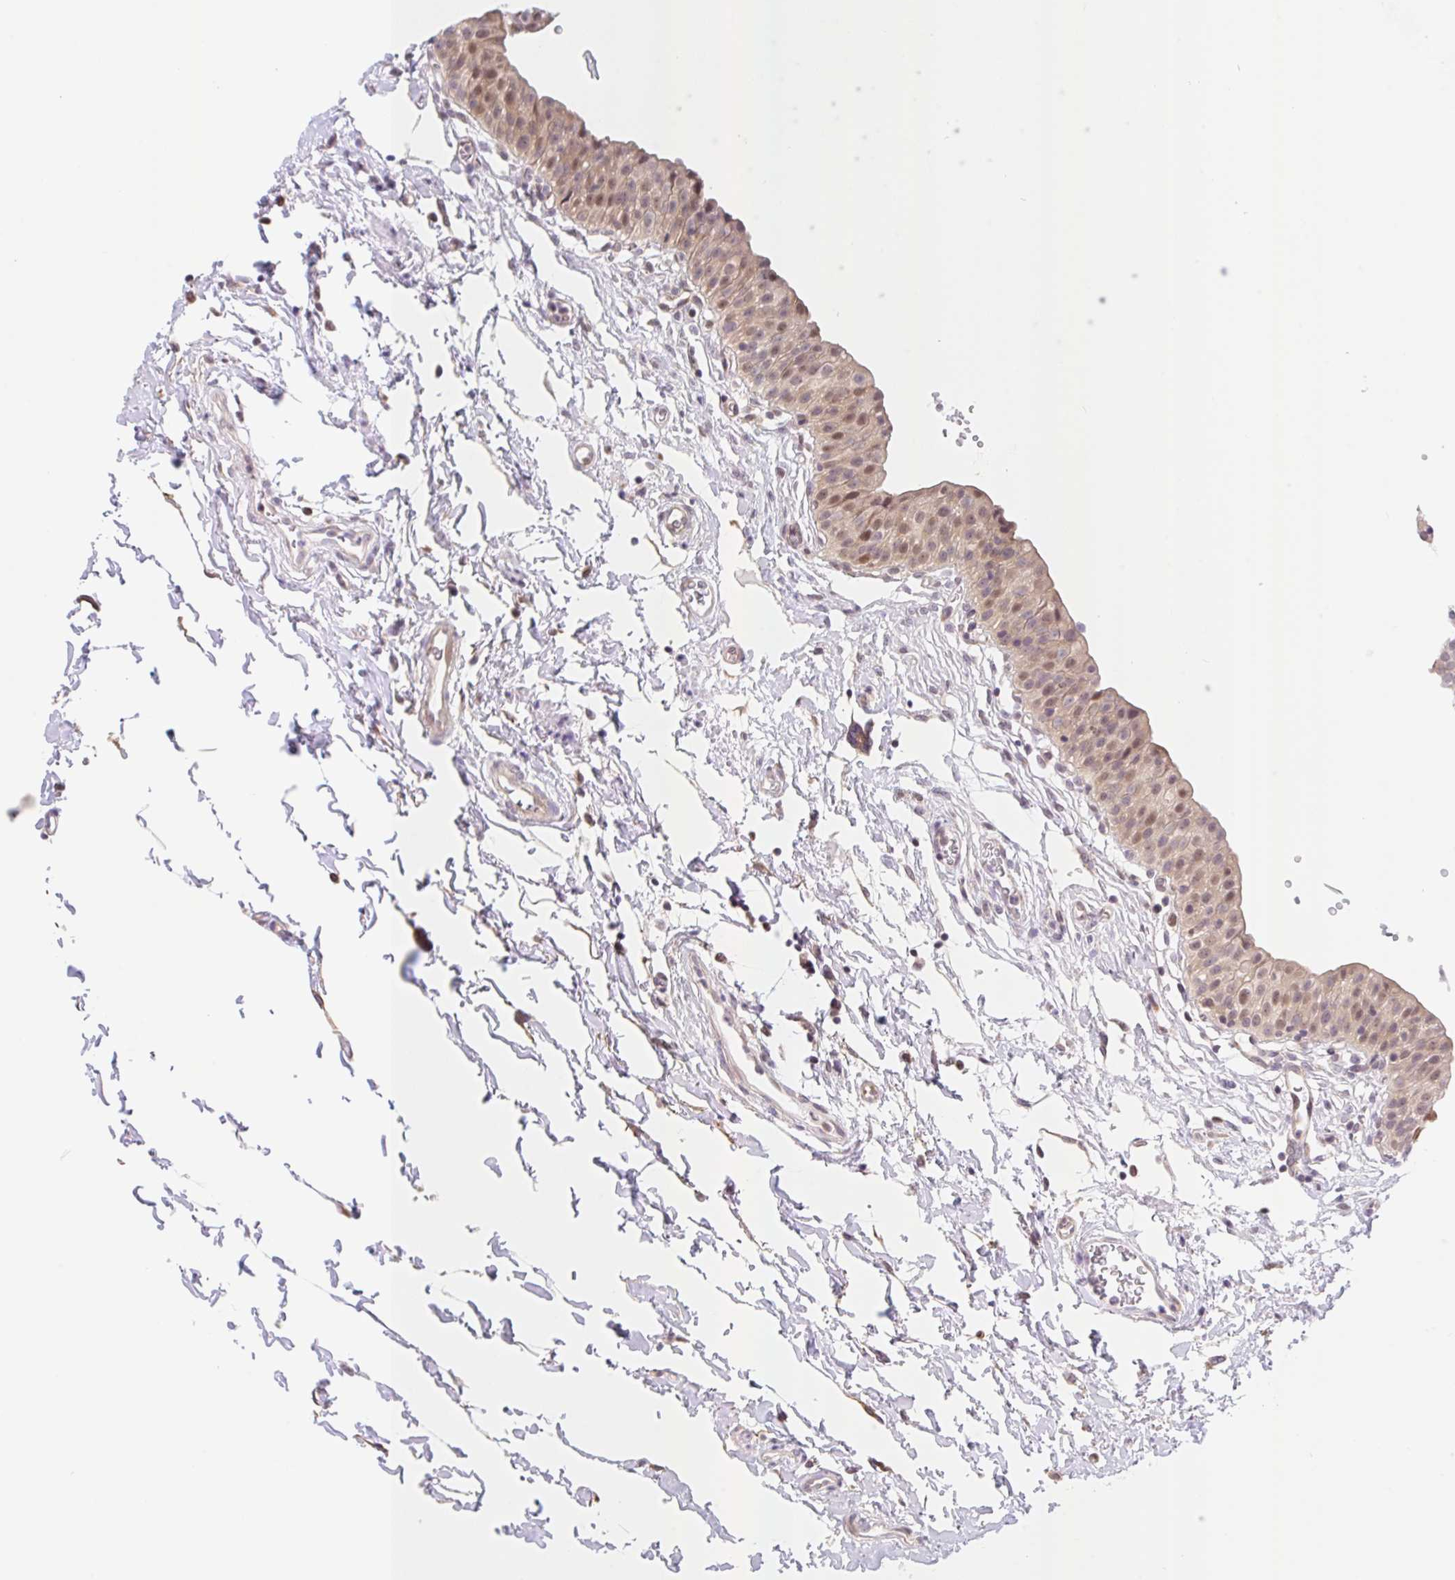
{"staining": {"intensity": "moderate", "quantity": ">75%", "location": "cytoplasmic/membranous,nuclear"}, "tissue": "urinary bladder", "cell_type": "Urothelial cells", "image_type": "normal", "snomed": [{"axis": "morphology", "description": "Normal tissue, NOS"}, {"axis": "topography", "description": "Urinary bladder"}, {"axis": "topography", "description": "Peripheral nerve tissue"}], "caption": "IHC of normal human urinary bladder exhibits medium levels of moderate cytoplasmic/membranous,nuclear expression in about >75% of urothelial cells.", "gene": "TBPL2", "patient": {"sex": "male", "age": 55}}